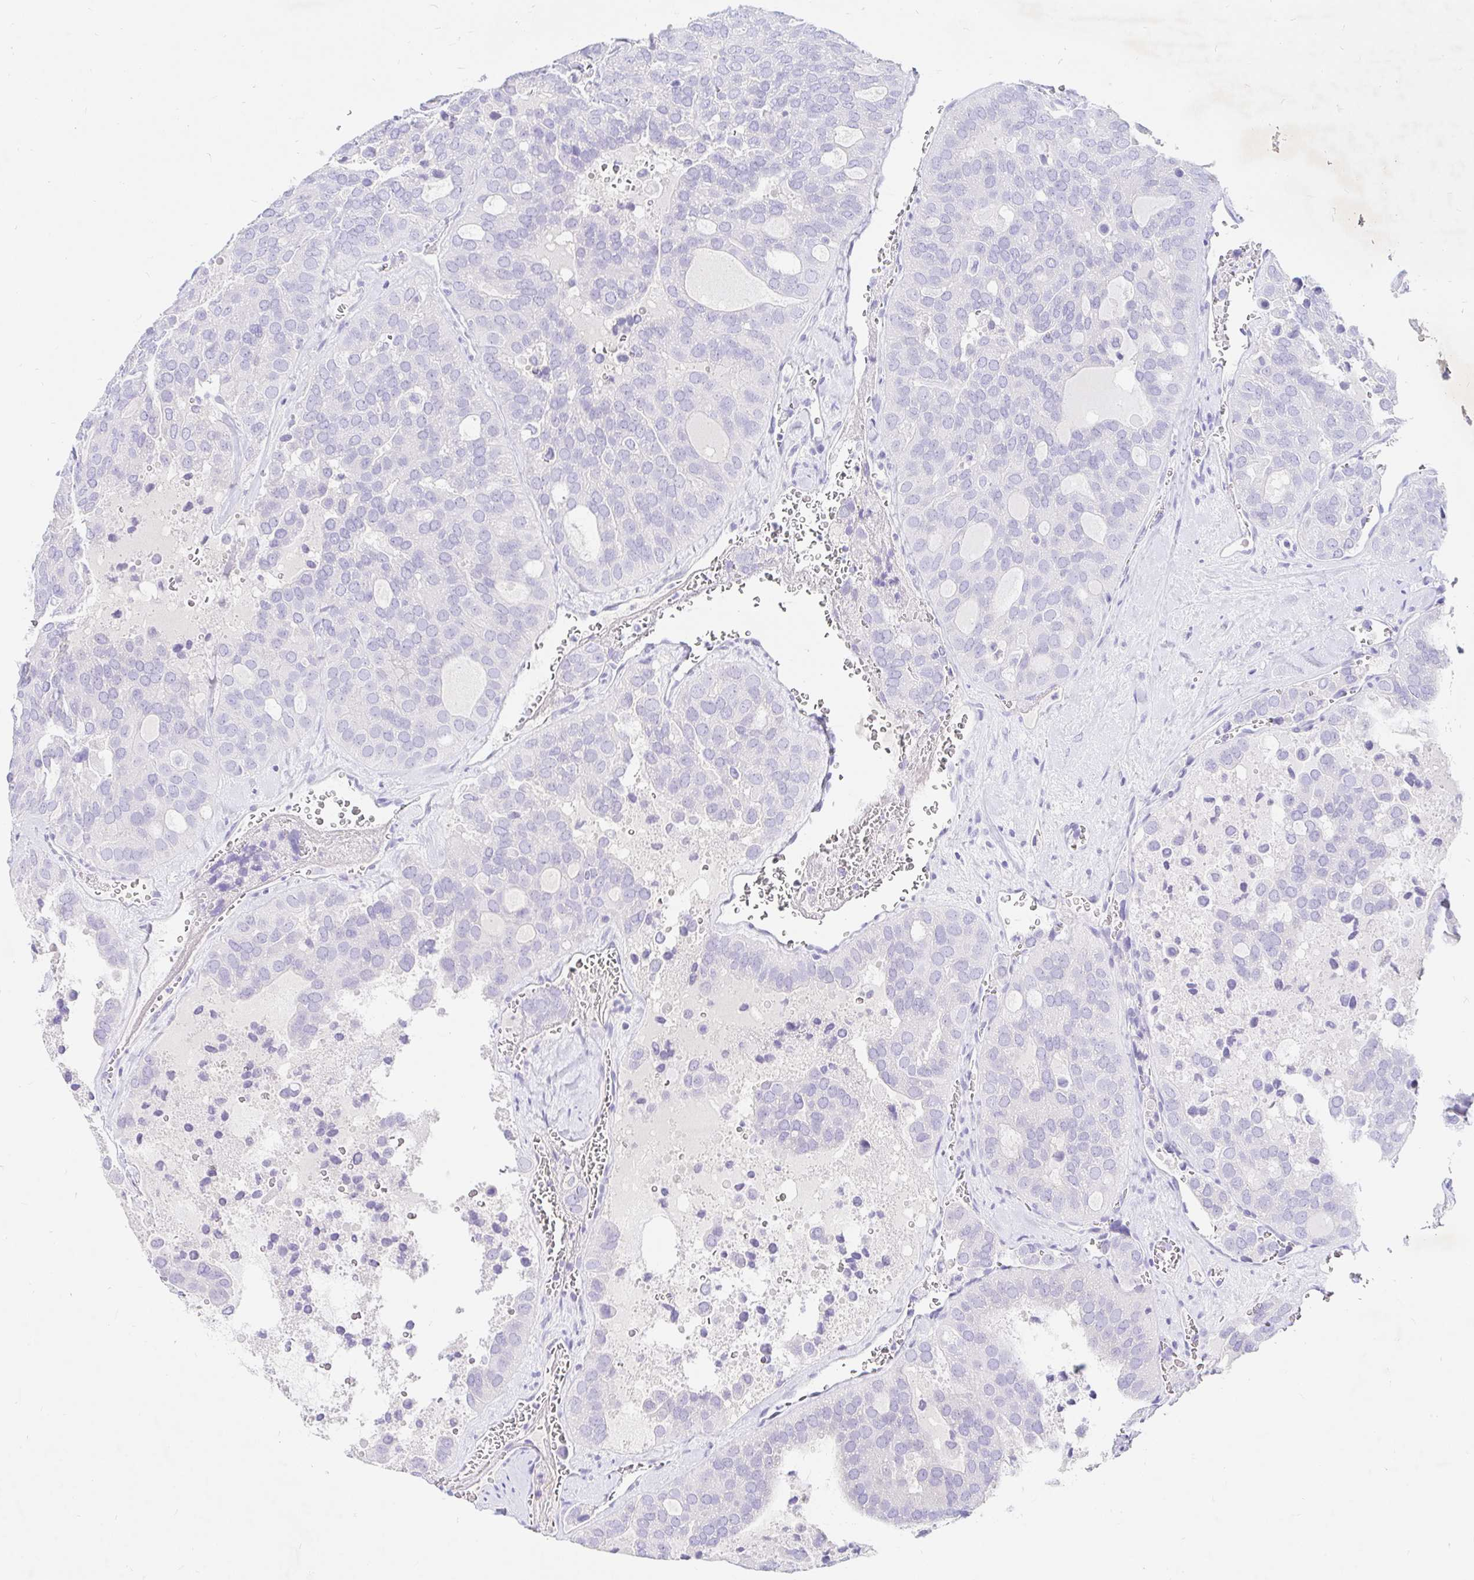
{"staining": {"intensity": "negative", "quantity": "none", "location": "none"}, "tissue": "thyroid cancer", "cell_type": "Tumor cells", "image_type": "cancer", "snomed": [{"axis": "morphology", "description": "Follicular adenoma carcinoma, NOS"}, {"axis": "topography", "description": "Thyroid gland"}], "caption": "A histopathology image of thyroid cancer stained for a protein displays no brown staining in tumor cells.", "gene": "NR2E1", "patient": {"sex": "male", "age": 75}}